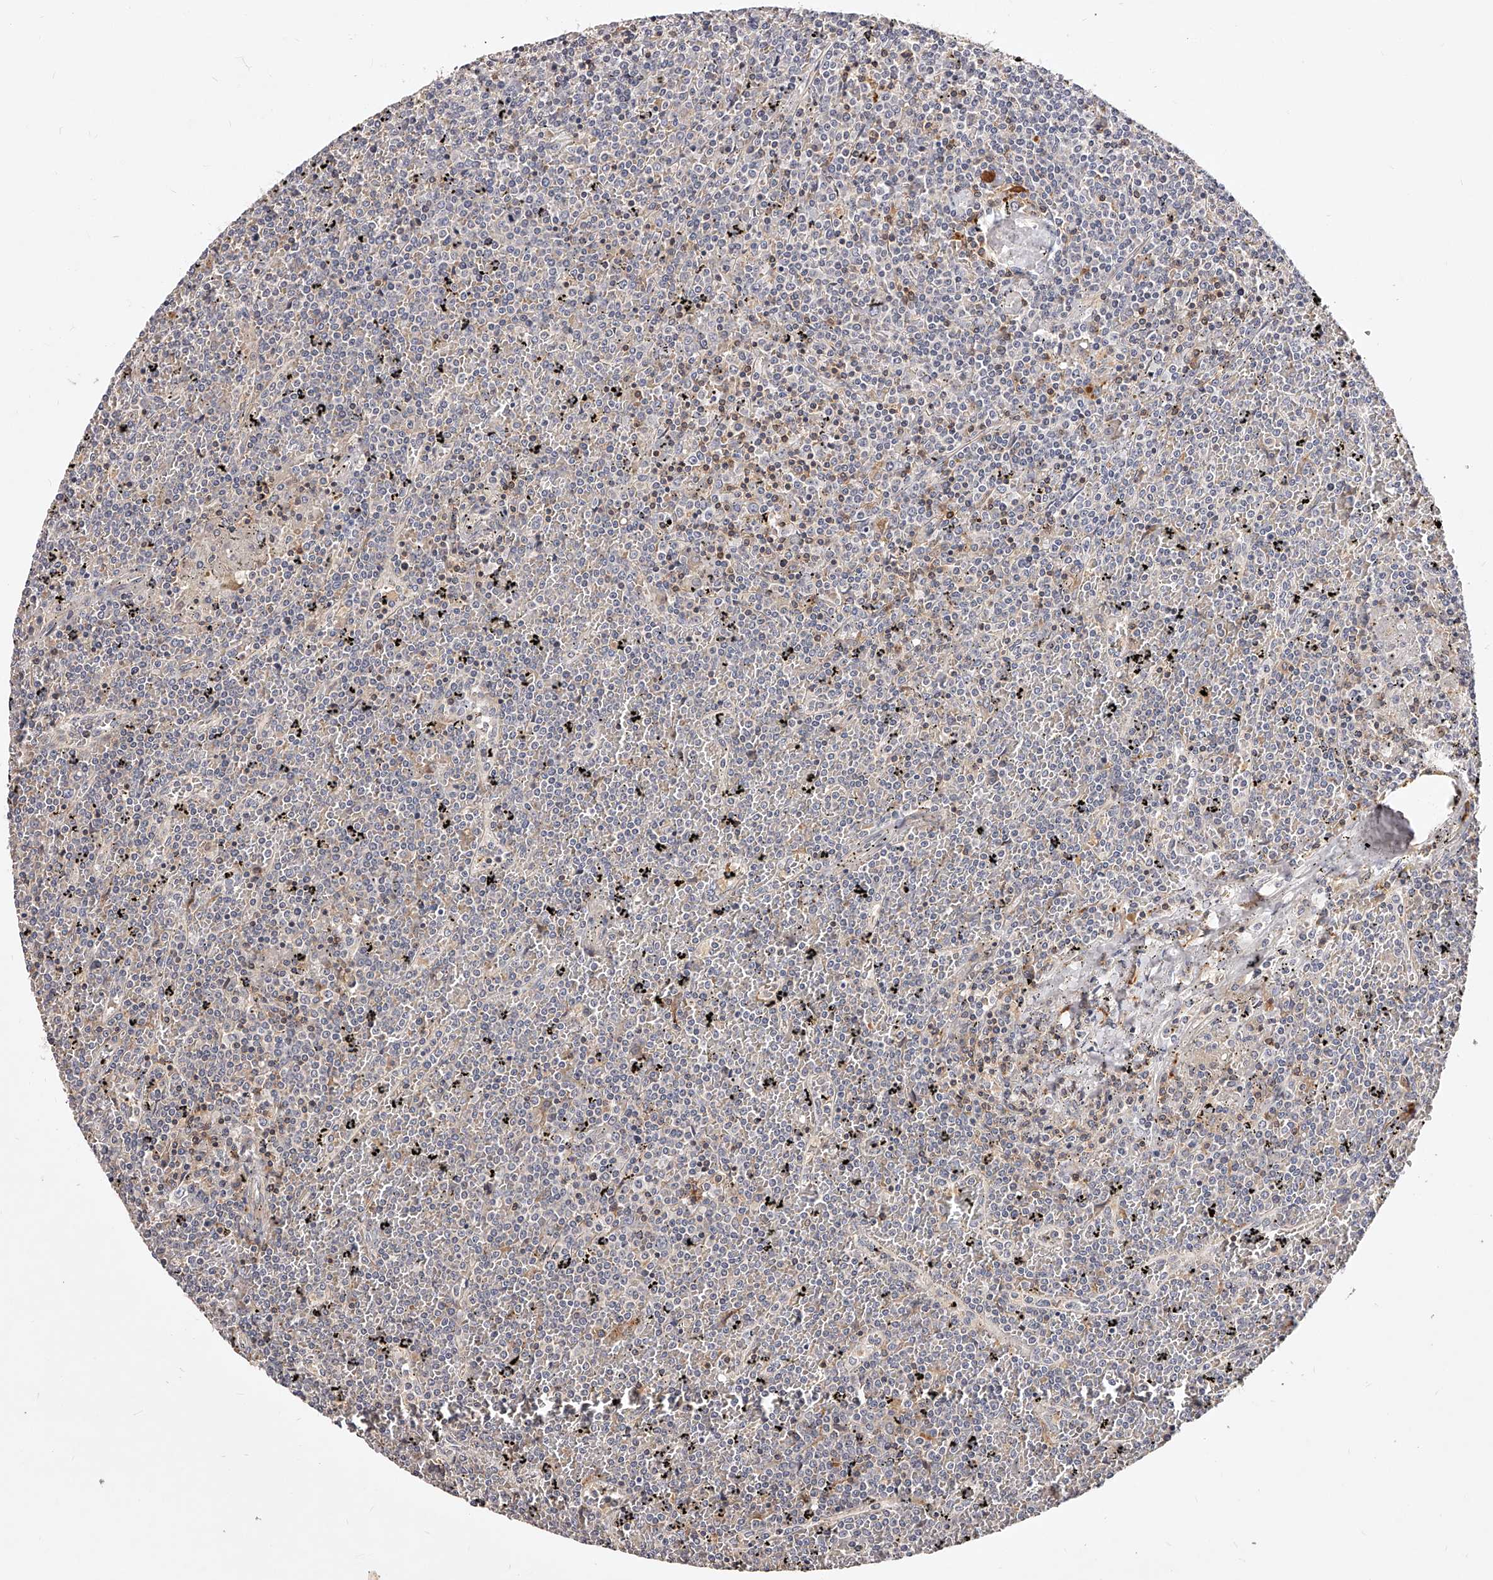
{"staining": {"intensity": "negative", "quantity": "none", "location": "none"}, "tissue": "lymphoma", "cell_type": "Tumor cells", "image_type": "cancer", "snomed": [{"axis": "morphology", "description": "Malignant lymphoma, non-Hodgkin's type, Low grade"}, {"axis": "topography", "description": "Spleen"}], "caption": "Human malignant lymphoma, non-Hodgkin's type (low-grade) stained for a protein using immunohistochemistry shows no staining in tumor cells.", "gene": "PHACTR1", "patient": {"sex": "female", "age": 19}}